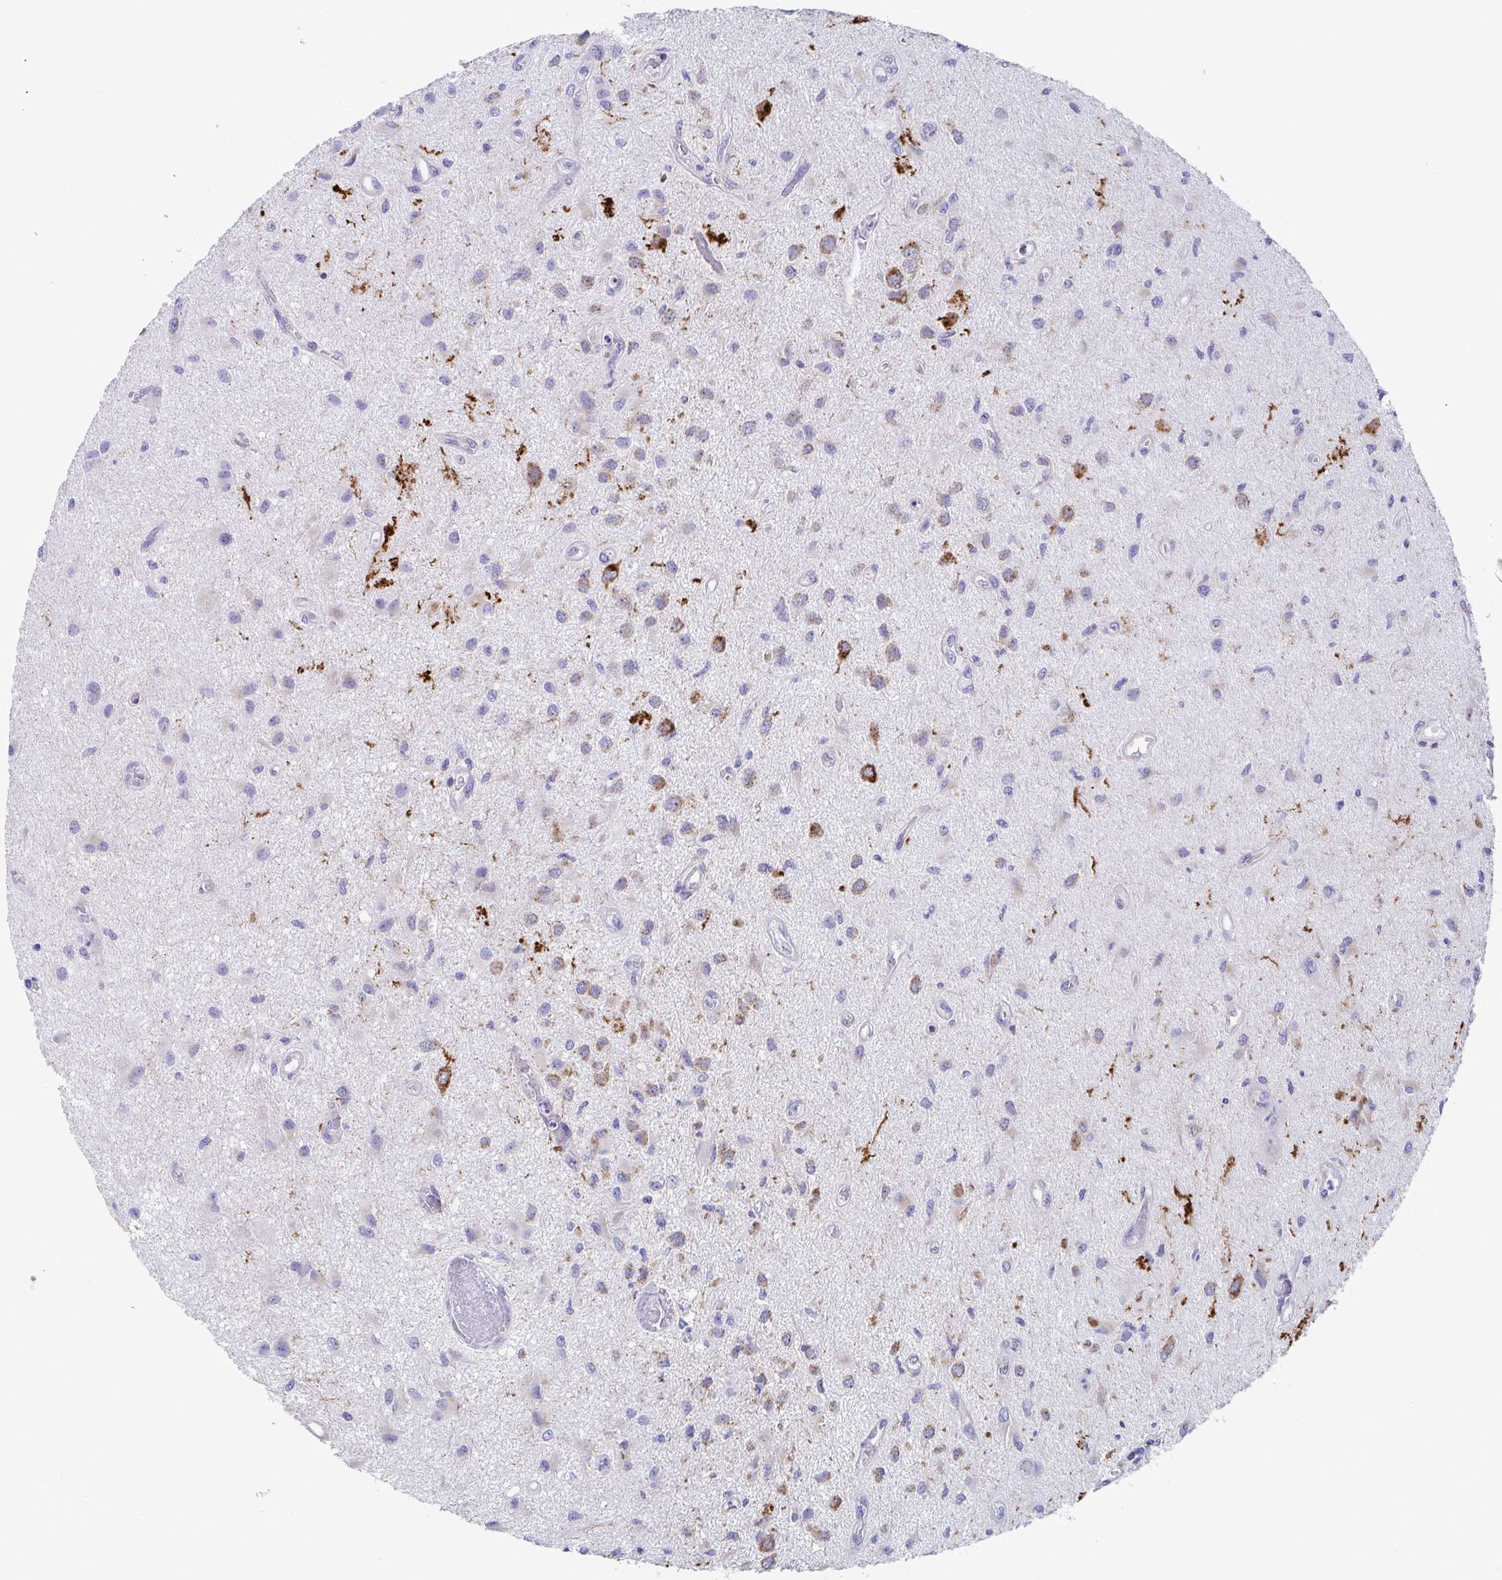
{"staining": {"intensity": "strong", "quantity": "<25%", "location": "cytoplasmic/membranous"}, "tissue": "glioma", "cell_type": "Tumor cells", "image_type": "cancer", "snomed": [{"axis": "morphology", "description": "Glioma, malignant, High grade"}, {"axis": "topography", "description": "Brain"}], "caption": "This is a micrograph of IHC staining of high-grade glioma (malignant), which shows strong expression in the cytoplasmic/membranous of tumor cells.", "gene": "ATP5MJ", "patient": {"sex": "male", "age": 67}}